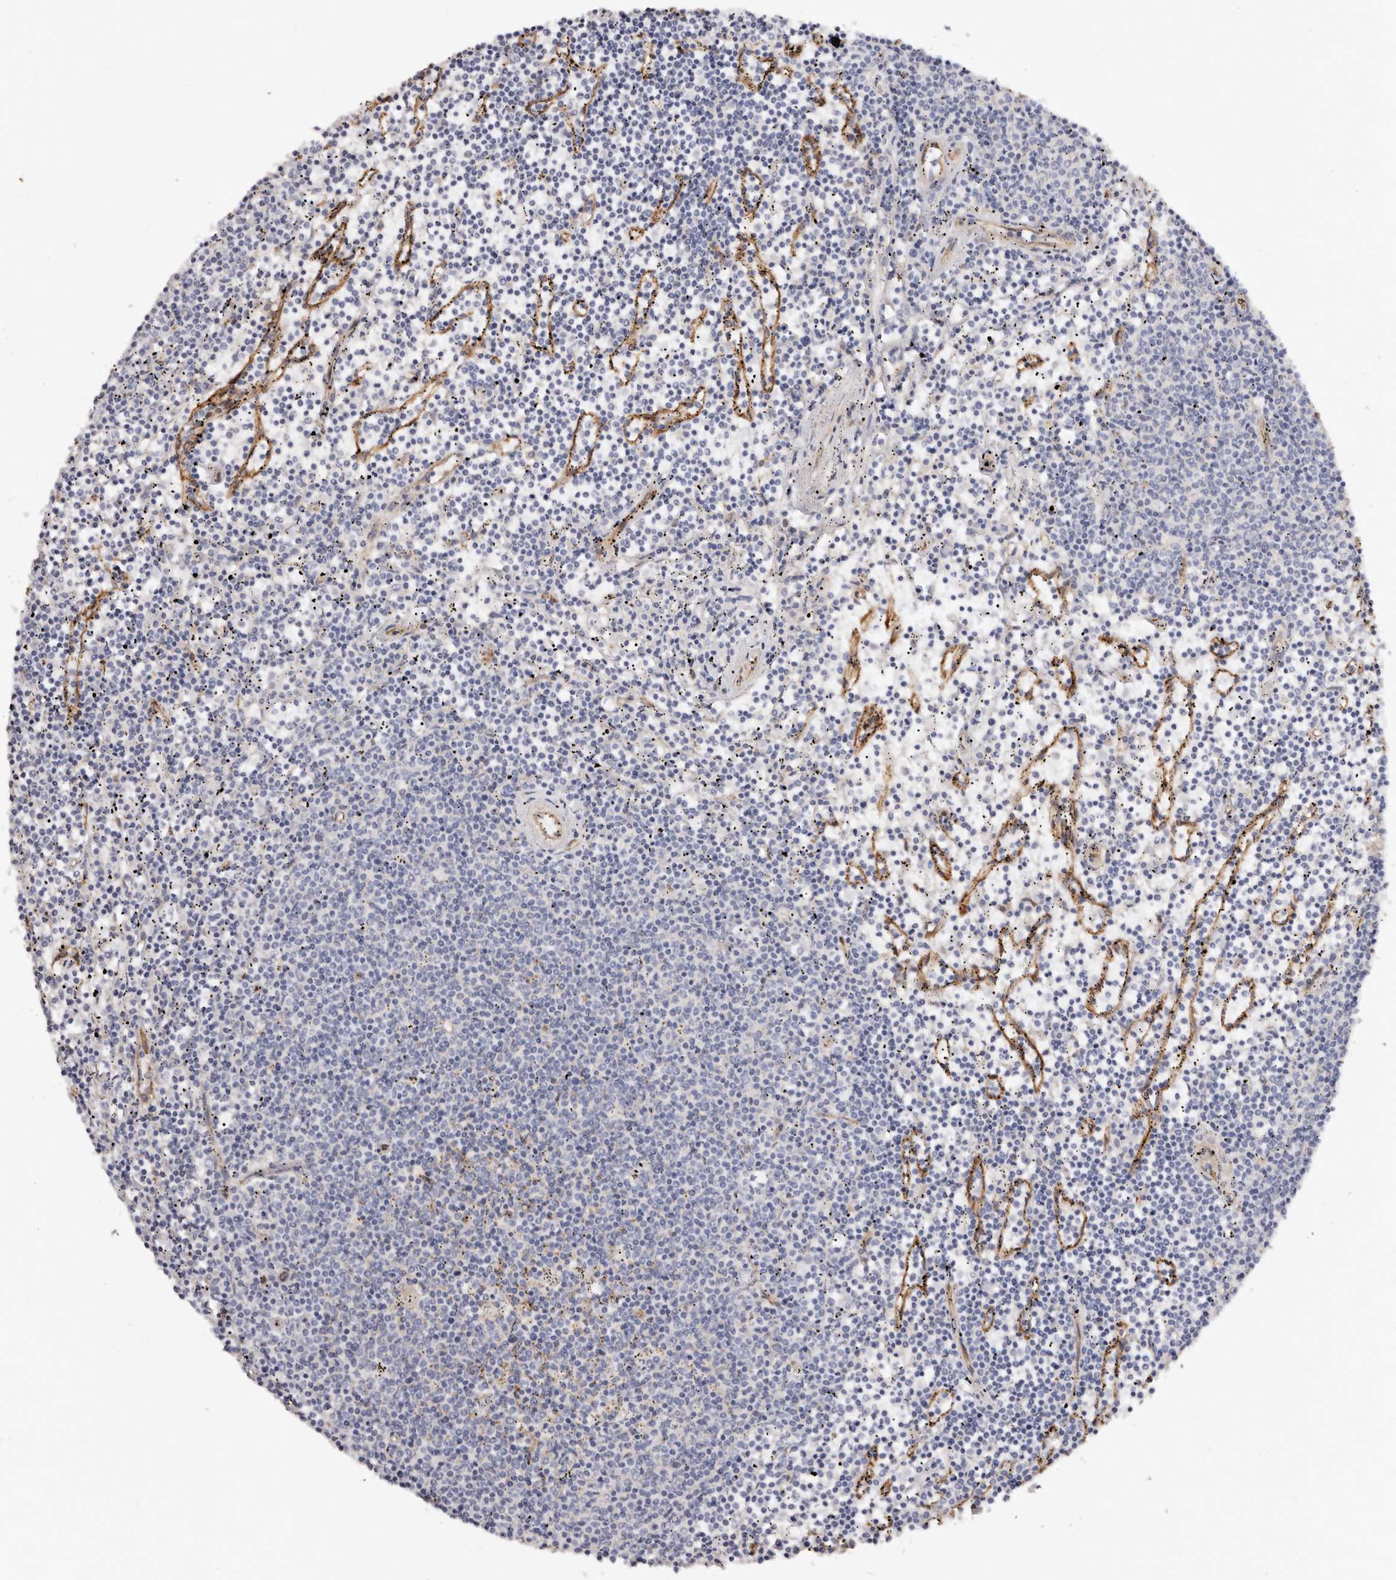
{"staining": {"intensity": "negative", "quantity": "none", "location": "none"}, "tissue": "lymphoma", "cell_type": "Tumor cells", "image_type": "cancer", "snomed": [{"axis": "morphology", "description": "Malignant lymphoma, non-Hodgkin's type, Low grade"}, {"axis": "topography", "description": "Spleen"}], "caption": "DAB immunohistochemical staining of low-grade malignant lymphoma, non-Hodgkin's type demonstrates no significant expression in tumor cells.", "gene": "CTNNB1", "patient": {"sex": "female", "age": 50}}